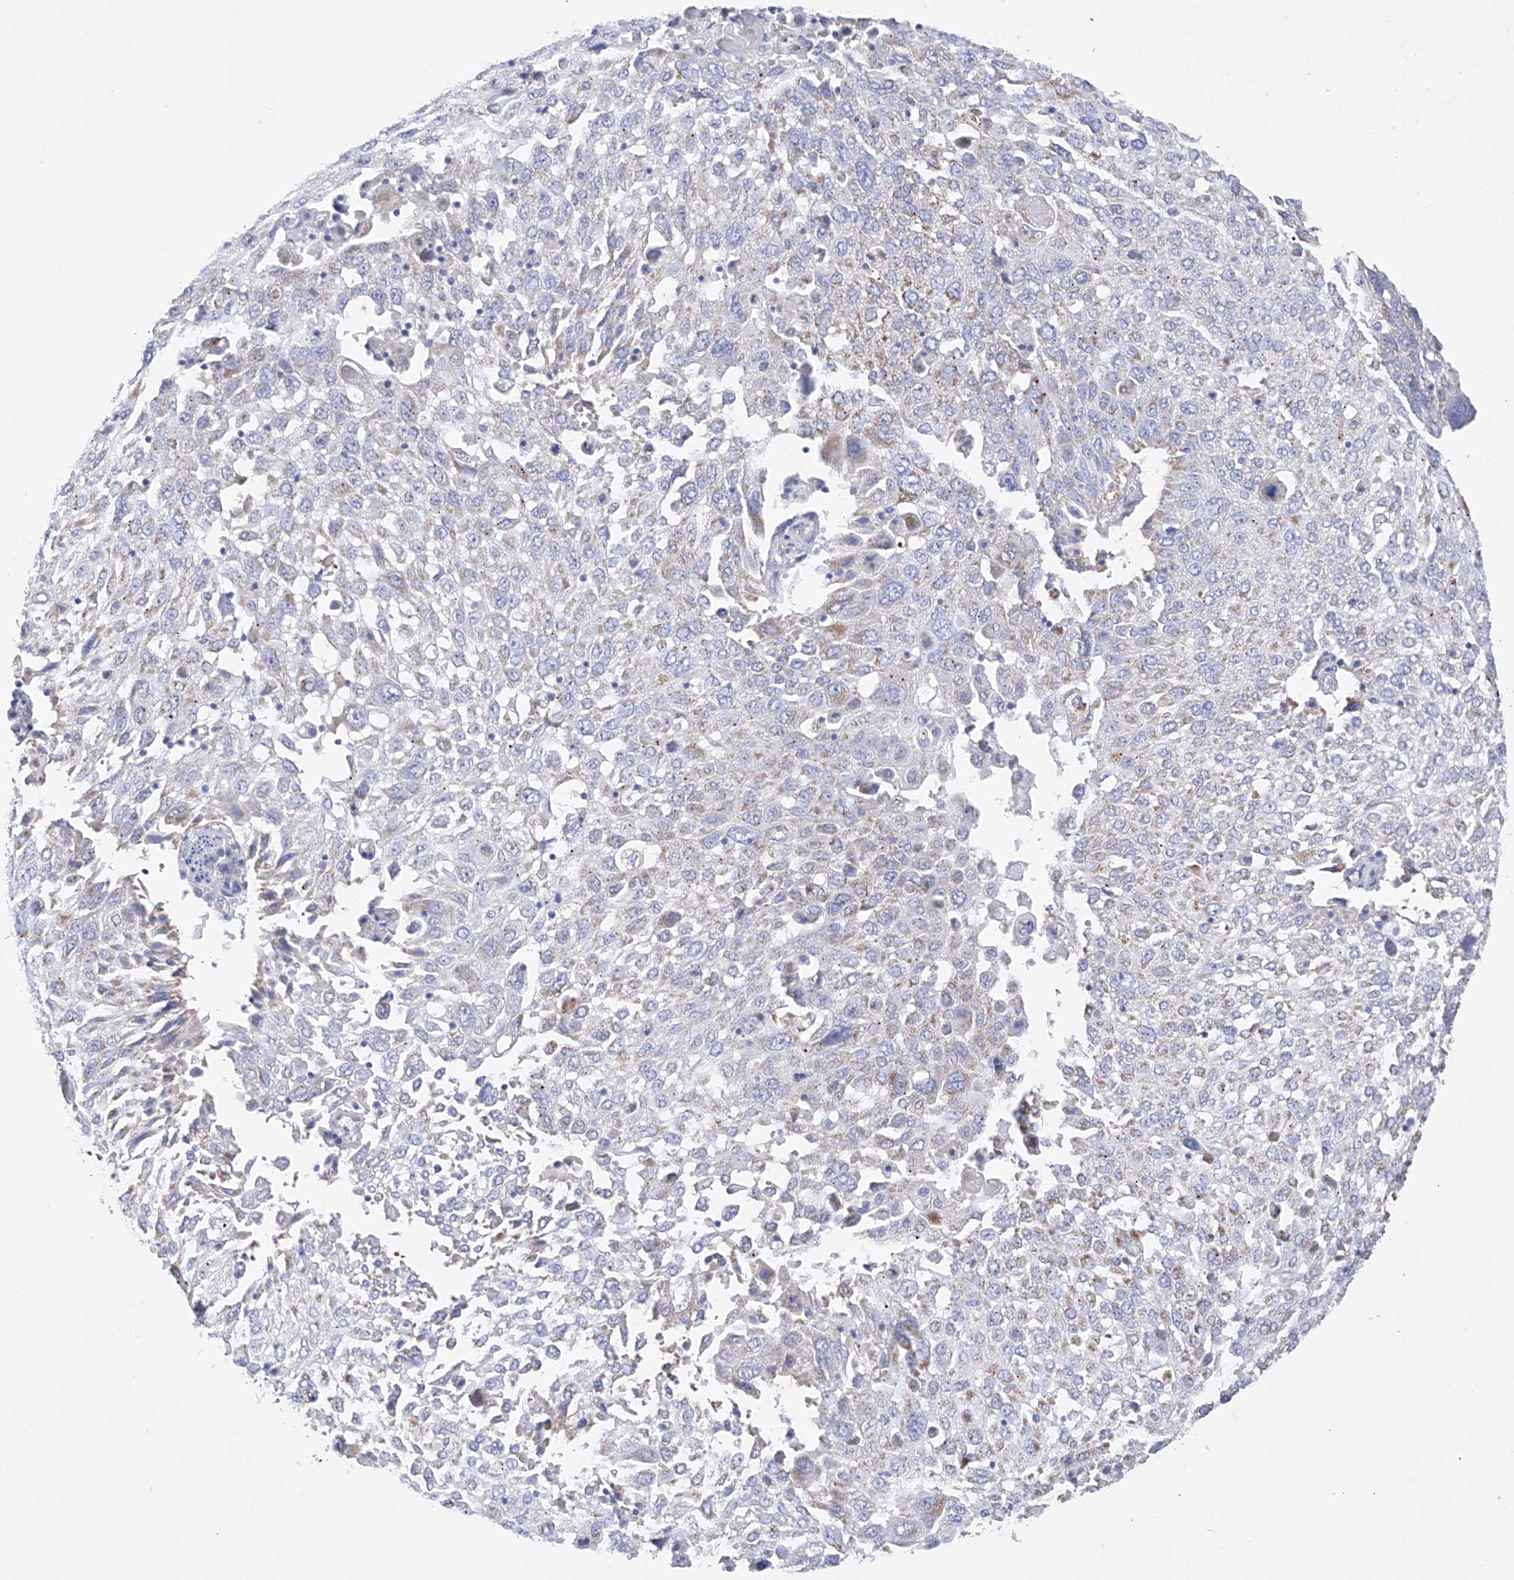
{"staining": {"intensity": "weak", "quantity": "<25%", "location": "cytoplasmic/membranous"}, "tissue": "lung cancer", "cell_type": "Tumor cells", "image_type": "cancer", "snomed": [{"axis": "morphology", "description": "Squamous cell carcinoma, NOS"}, {"axis": "topography", "description": "Lung"}], "caption": "Immunohistochemistry (IHC) photomicrograph of neoplastic tissue: lung squamous cell carcinoma stained with DAB (3,3'-diaminobenzidine) shows no significant protein staining in tumor cells.", "gene": "FLG", "patient": {"sex": "male", "age": 65}}